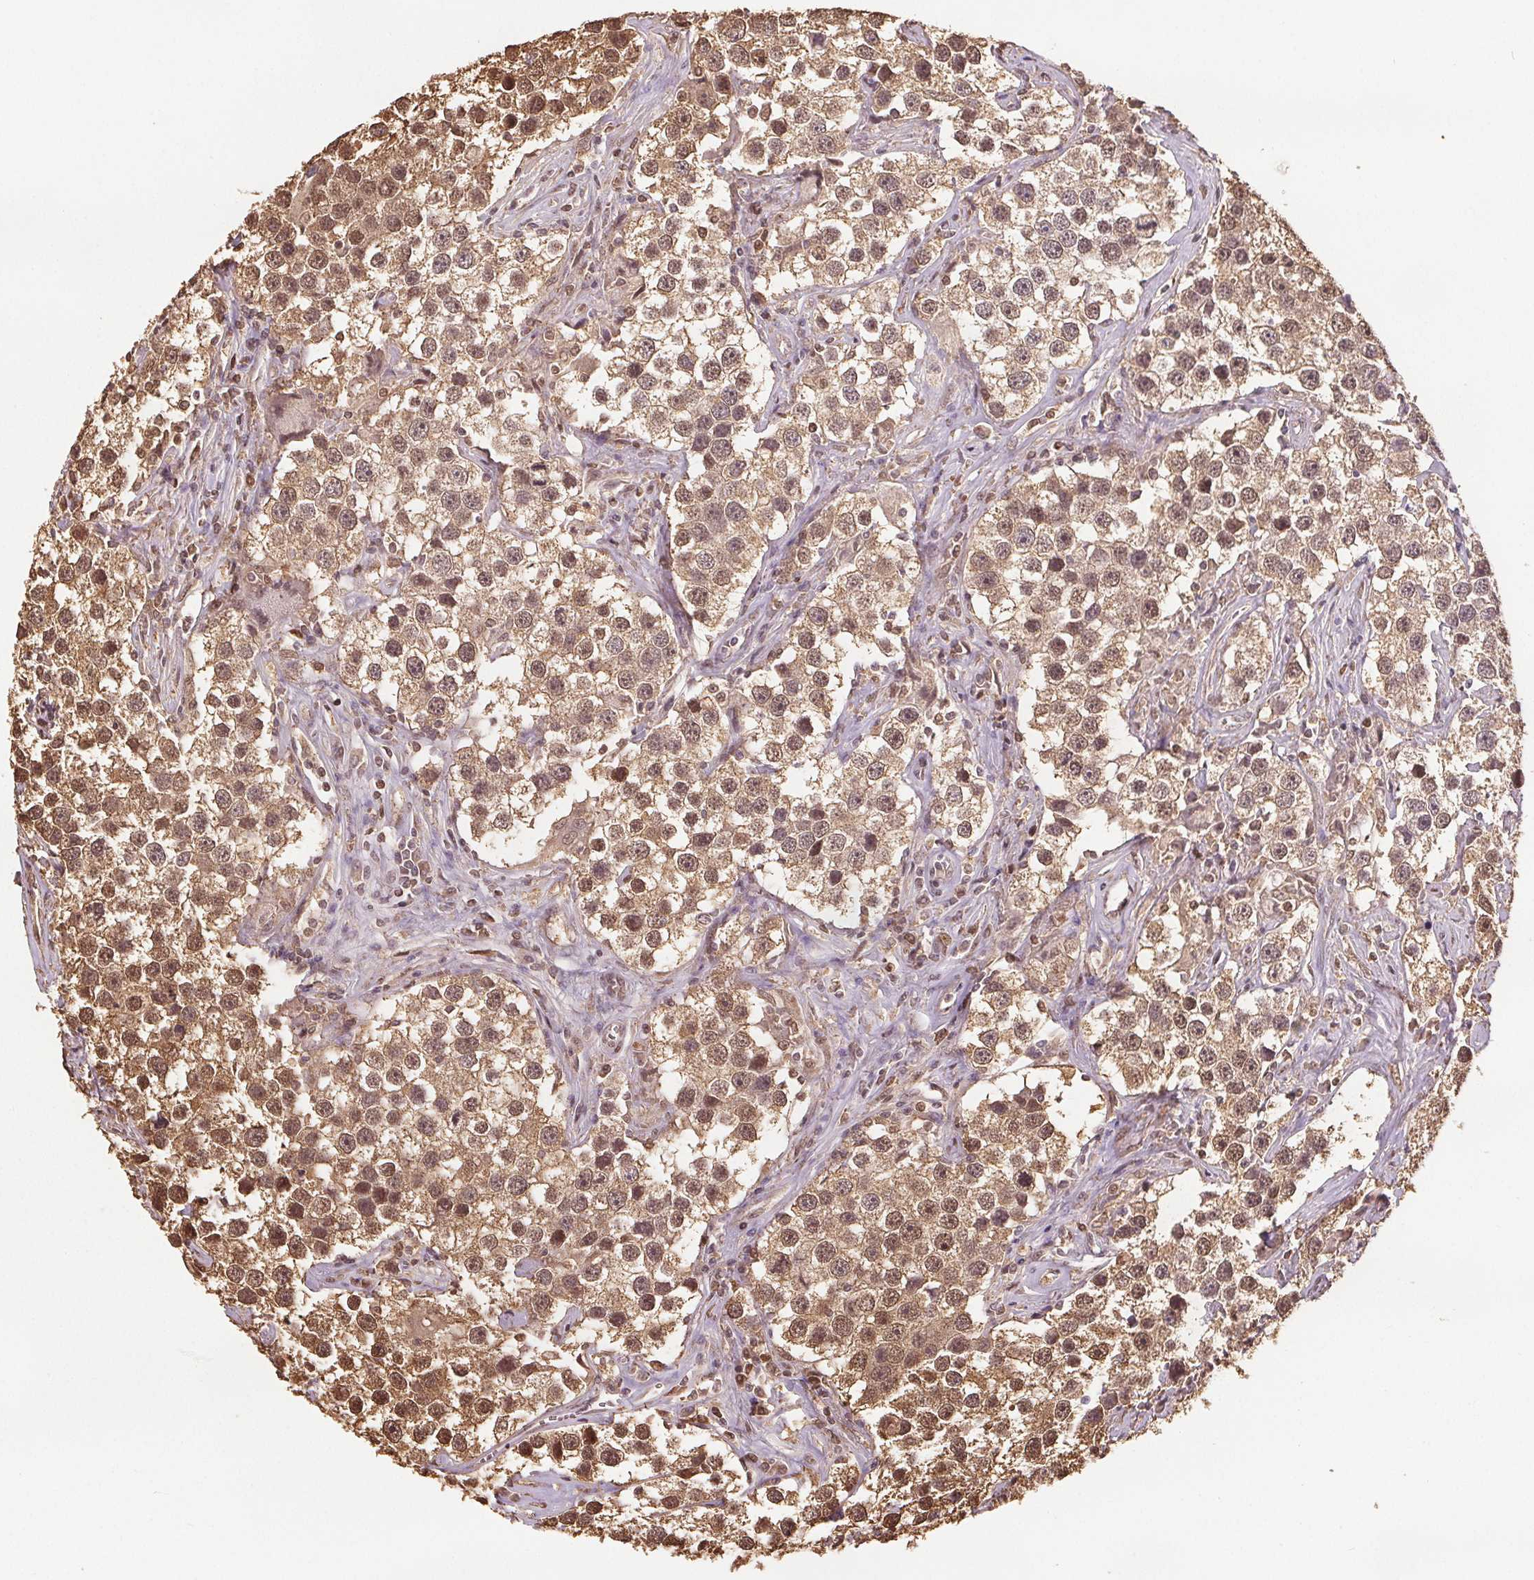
{"staining": {"intensity": "moderate", "quantity": ">75%", "location": "cytoplasmic/membranous,nuclear"}, "tissue": "testis cancer", "cell_type": "Tumor cells", "image_type": "cancer", "snomed": [{"axis": "morphology", "description": "Seminoma, NOS"}, {"axis": "topography", "description": "Testis"}], "caption": "Immunohistochemistry of human seminoma (testis) shows medium levels of moderate cytoplasmic/membranous and nuclear expression in approximately >75% of tumor cells.", "gene": "ENO1", "patient": {"sex": "male", "age": 49}}